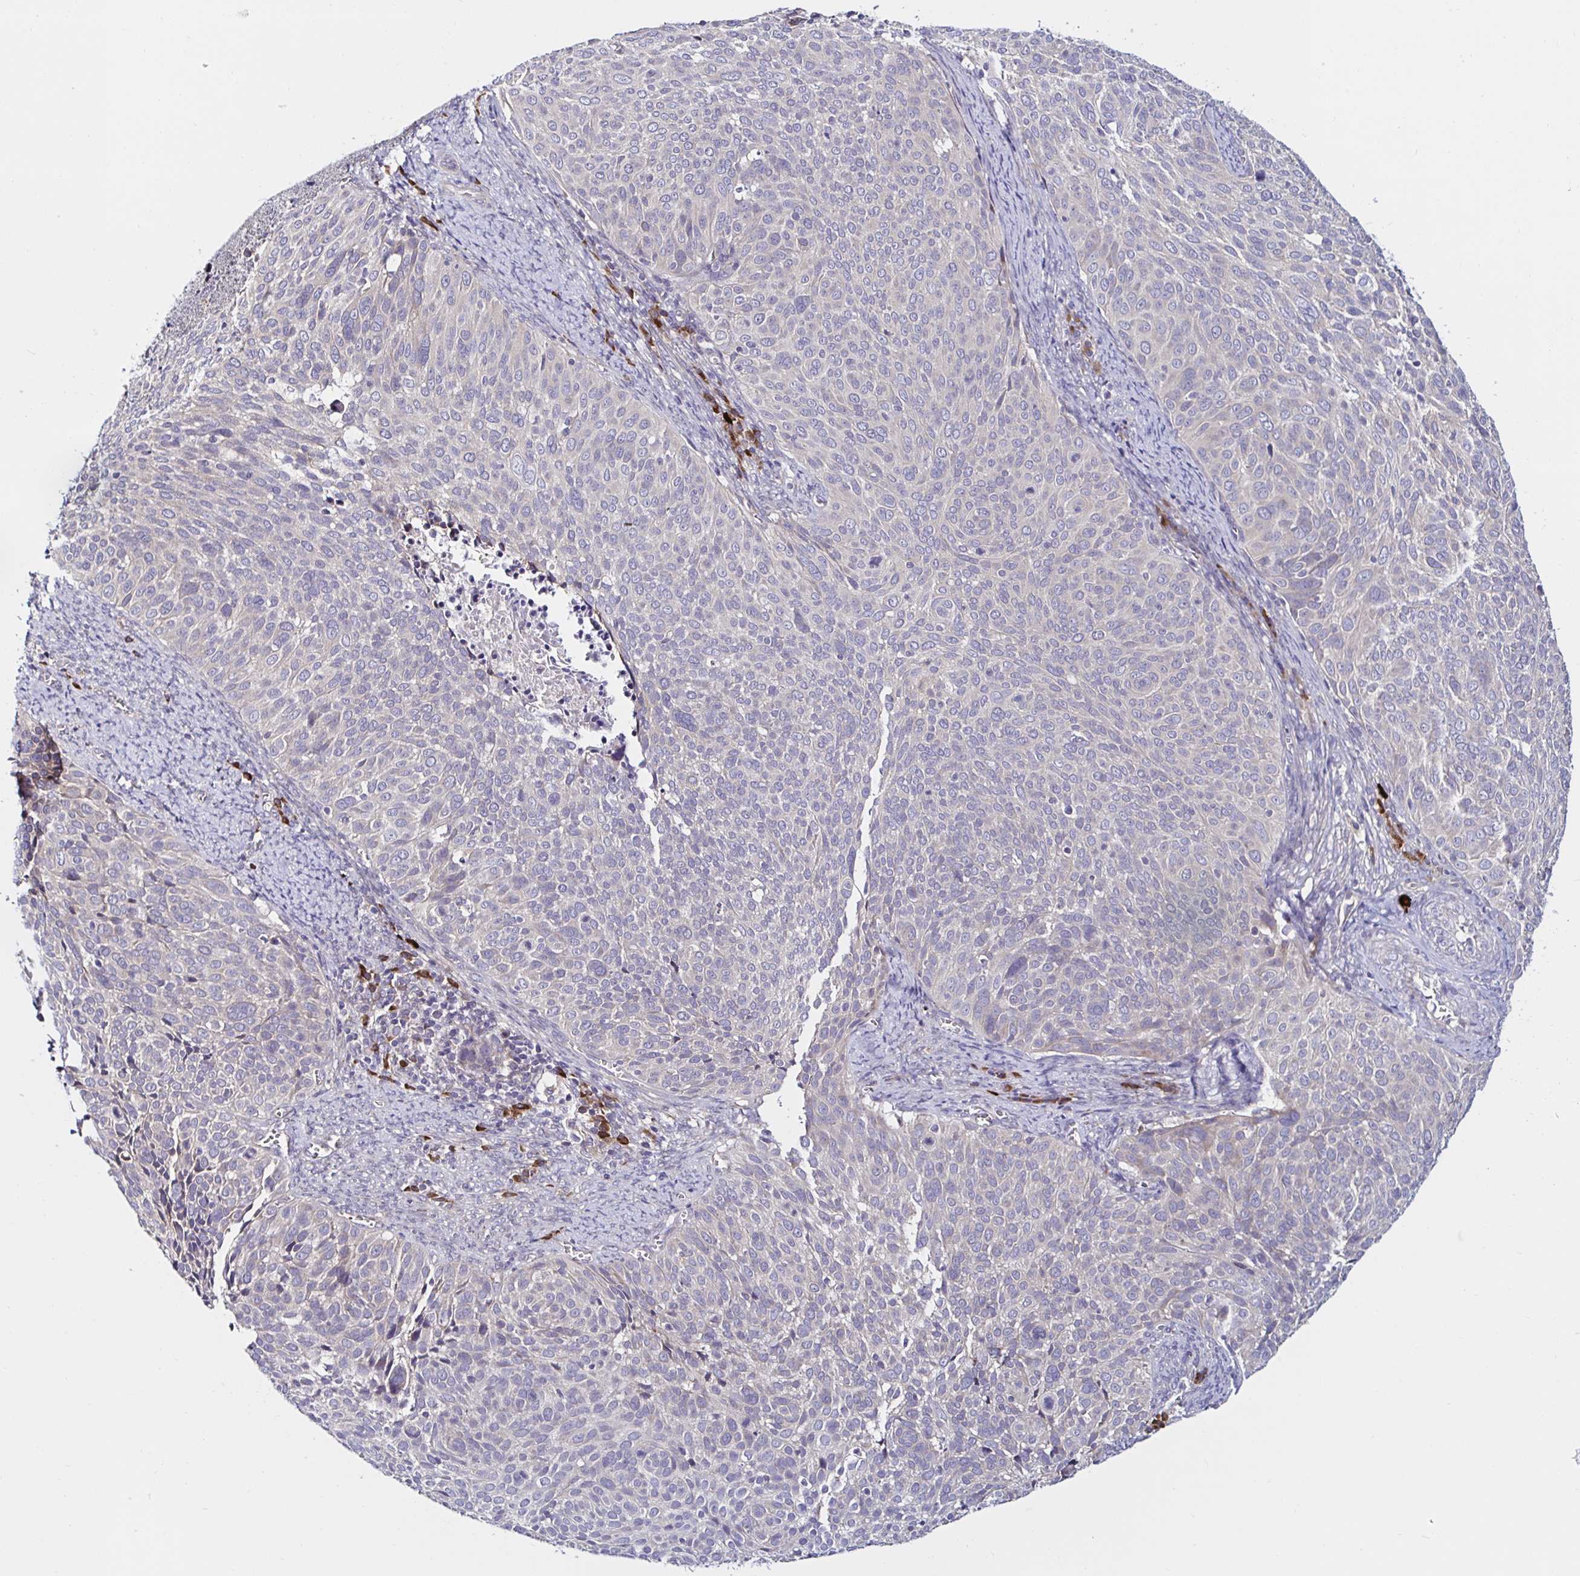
{"staining": {"intensity": "negative", "quantity": "none", "location": "none"}, "tissue": "cervical cancer", "cell_type": "Tumor cells", "image_type": "cancer", "snomed": [{"axis": "morphology", "description": "Squamous cell carcinoma, NOS"}, {"axis": "topography", "description": "Cervix"}], "caption": "Cervical cancer was stained to show a protein in brown. There is no significant expression in tumor cells.", "gene": "VSIG2", "patient": {"sex": "female", "age": 39}}